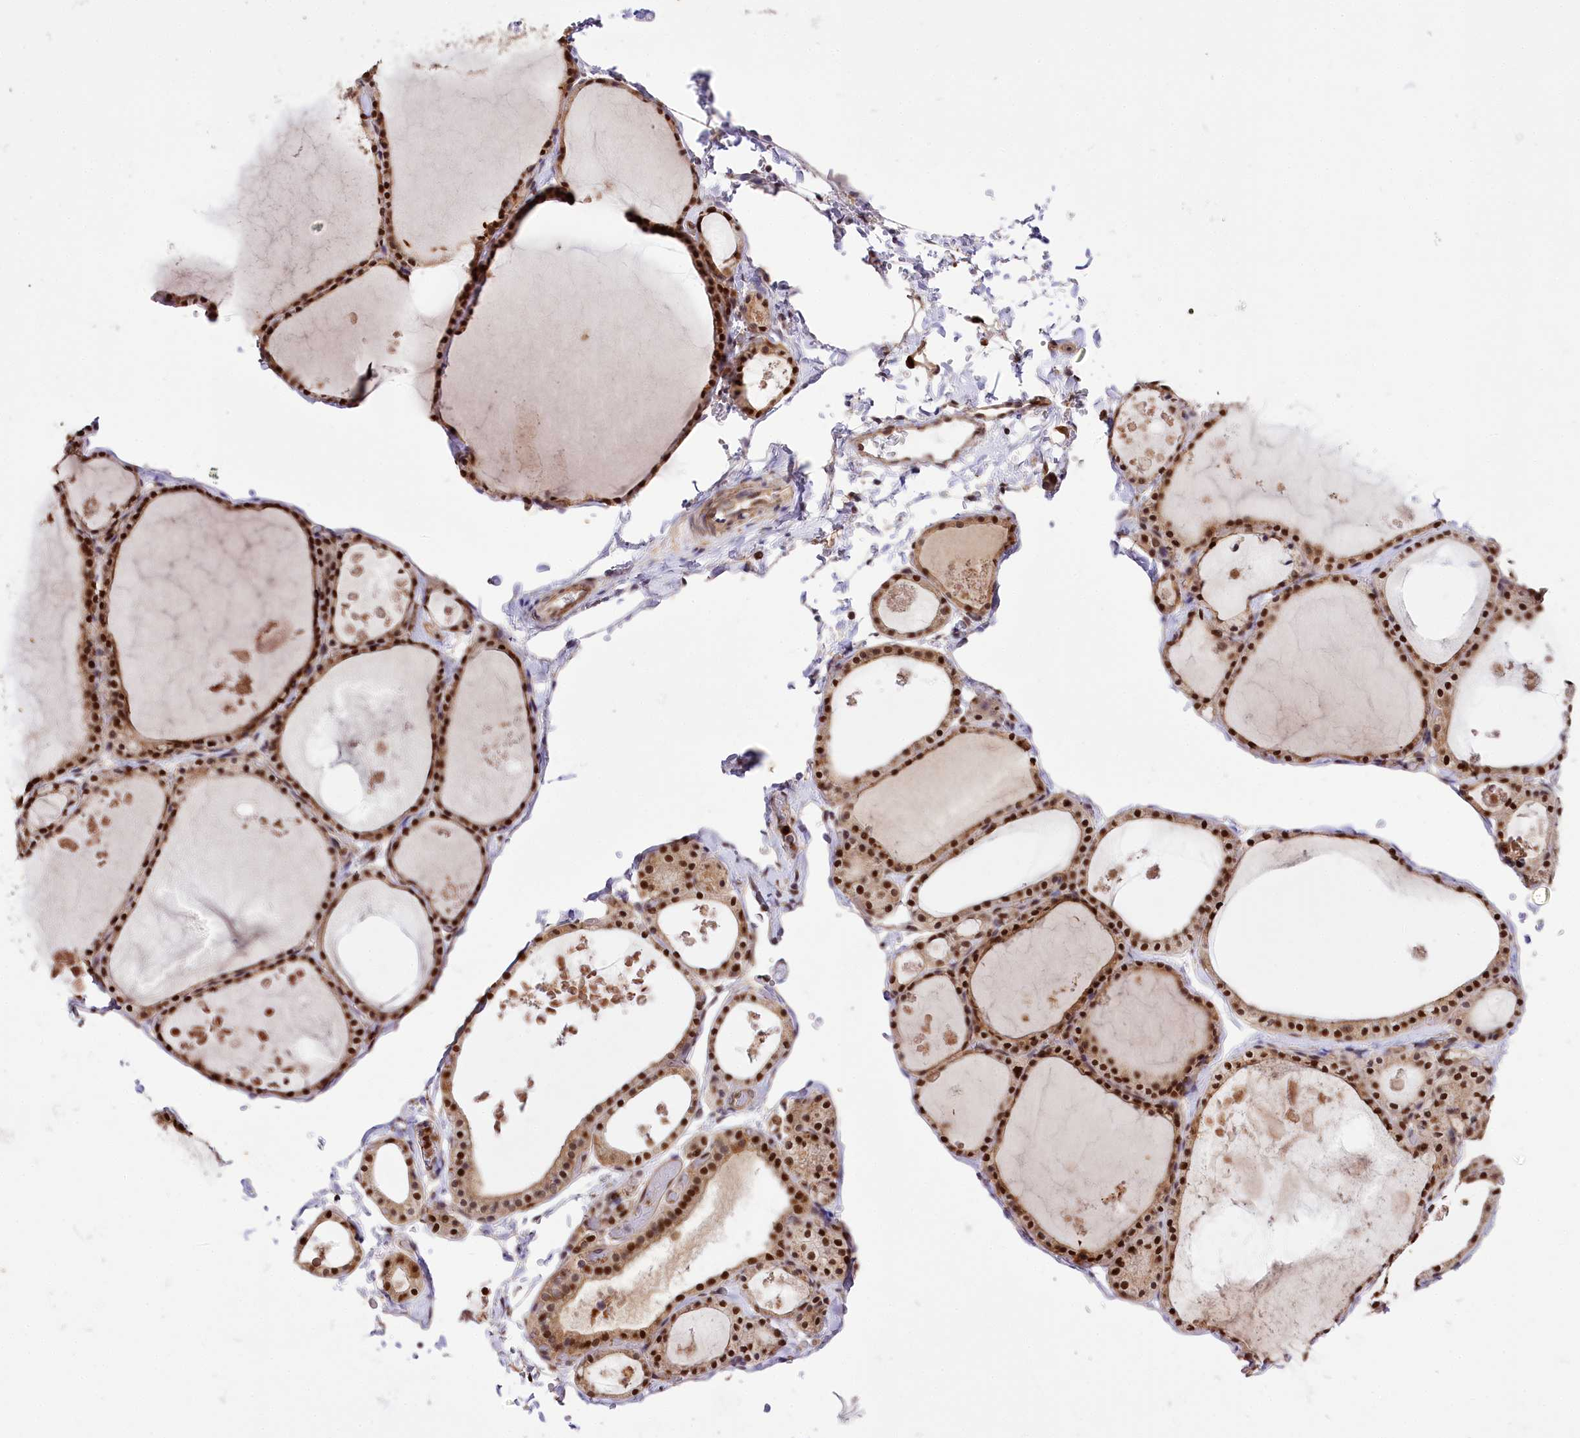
{"staining": {"intensity": "strong", "quantity": ">75%", "location": "nuclear"}, "tissue": "thyroid gland", "cell_type": "Glandular cells", "image_type": "normal", "snomed": [{"axis": "morphology", "description": "Normal tissue, NOS"}, {"axis": "topography", "description": "Thyroid gland"}], "caption": "IHC image of benign thyroid gland stained for a protein (brown), which displays high levels of strong nuclear positivity in about >75% of glandular cells.", "gene": "GNL3L", "patient": {"sex": "male", "age": 56}}